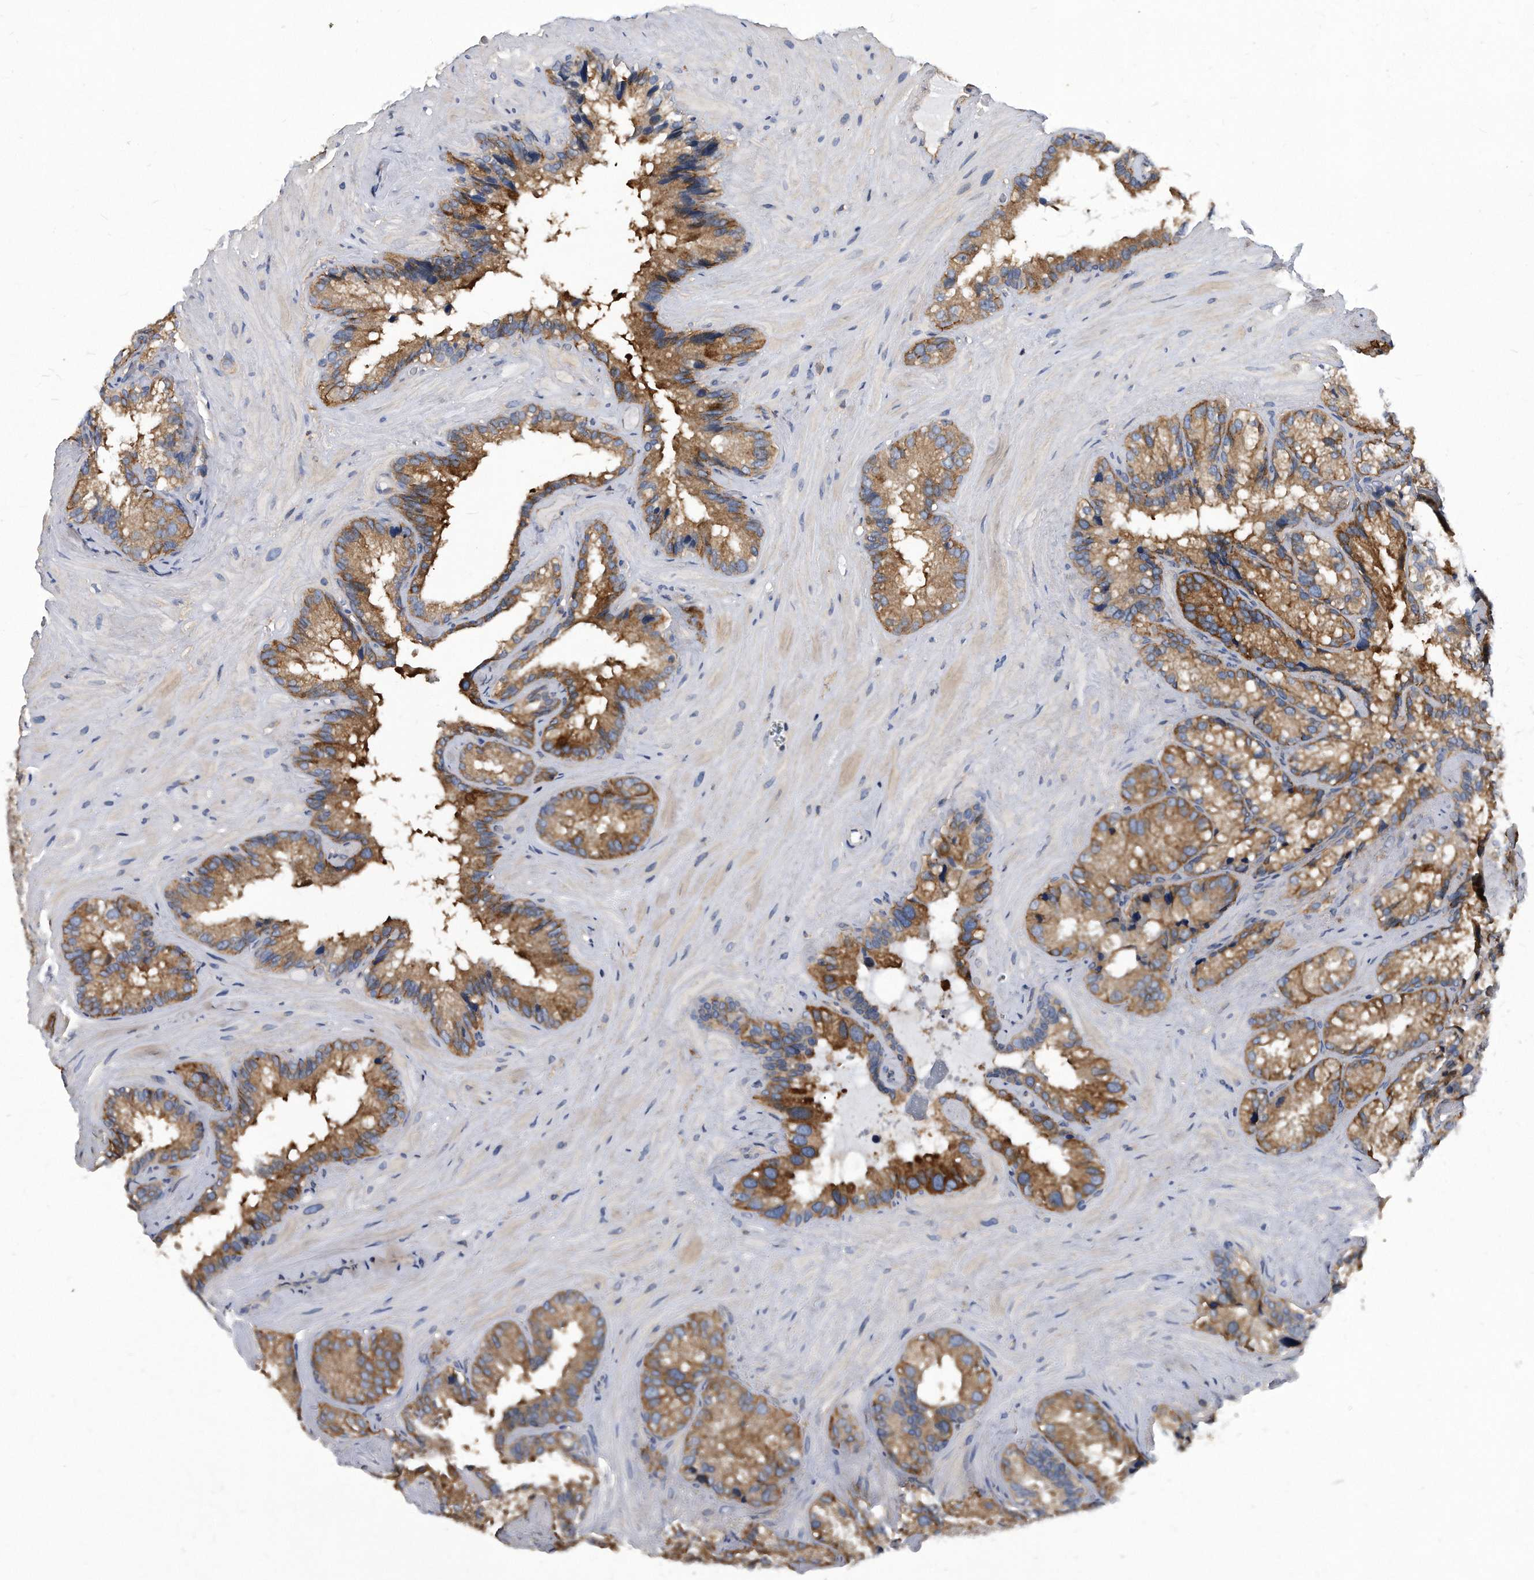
{"staining": {"intensity": "moderate", "quantity": ">75%", "location": "cytoplasmic/membranous"}, "tissue": "seminal vesicle", "cell_type": "Glandular cells", "image_type": "normal", "snomed": [{"axis": "morphology", "description": "Normal tissue, NOS"}, {"axis": "topography", "description": "Prostate"}, {"axis": "topography", "description": "Seminal veicle"}], "caption": "Protein staining by IHC displays moderate cytoplasmic/membranous staining in about >75% of glandular cells in normal seminal vesicle.", "gene": "ATG5", "patient": {"sex": "male", "age": 68}}